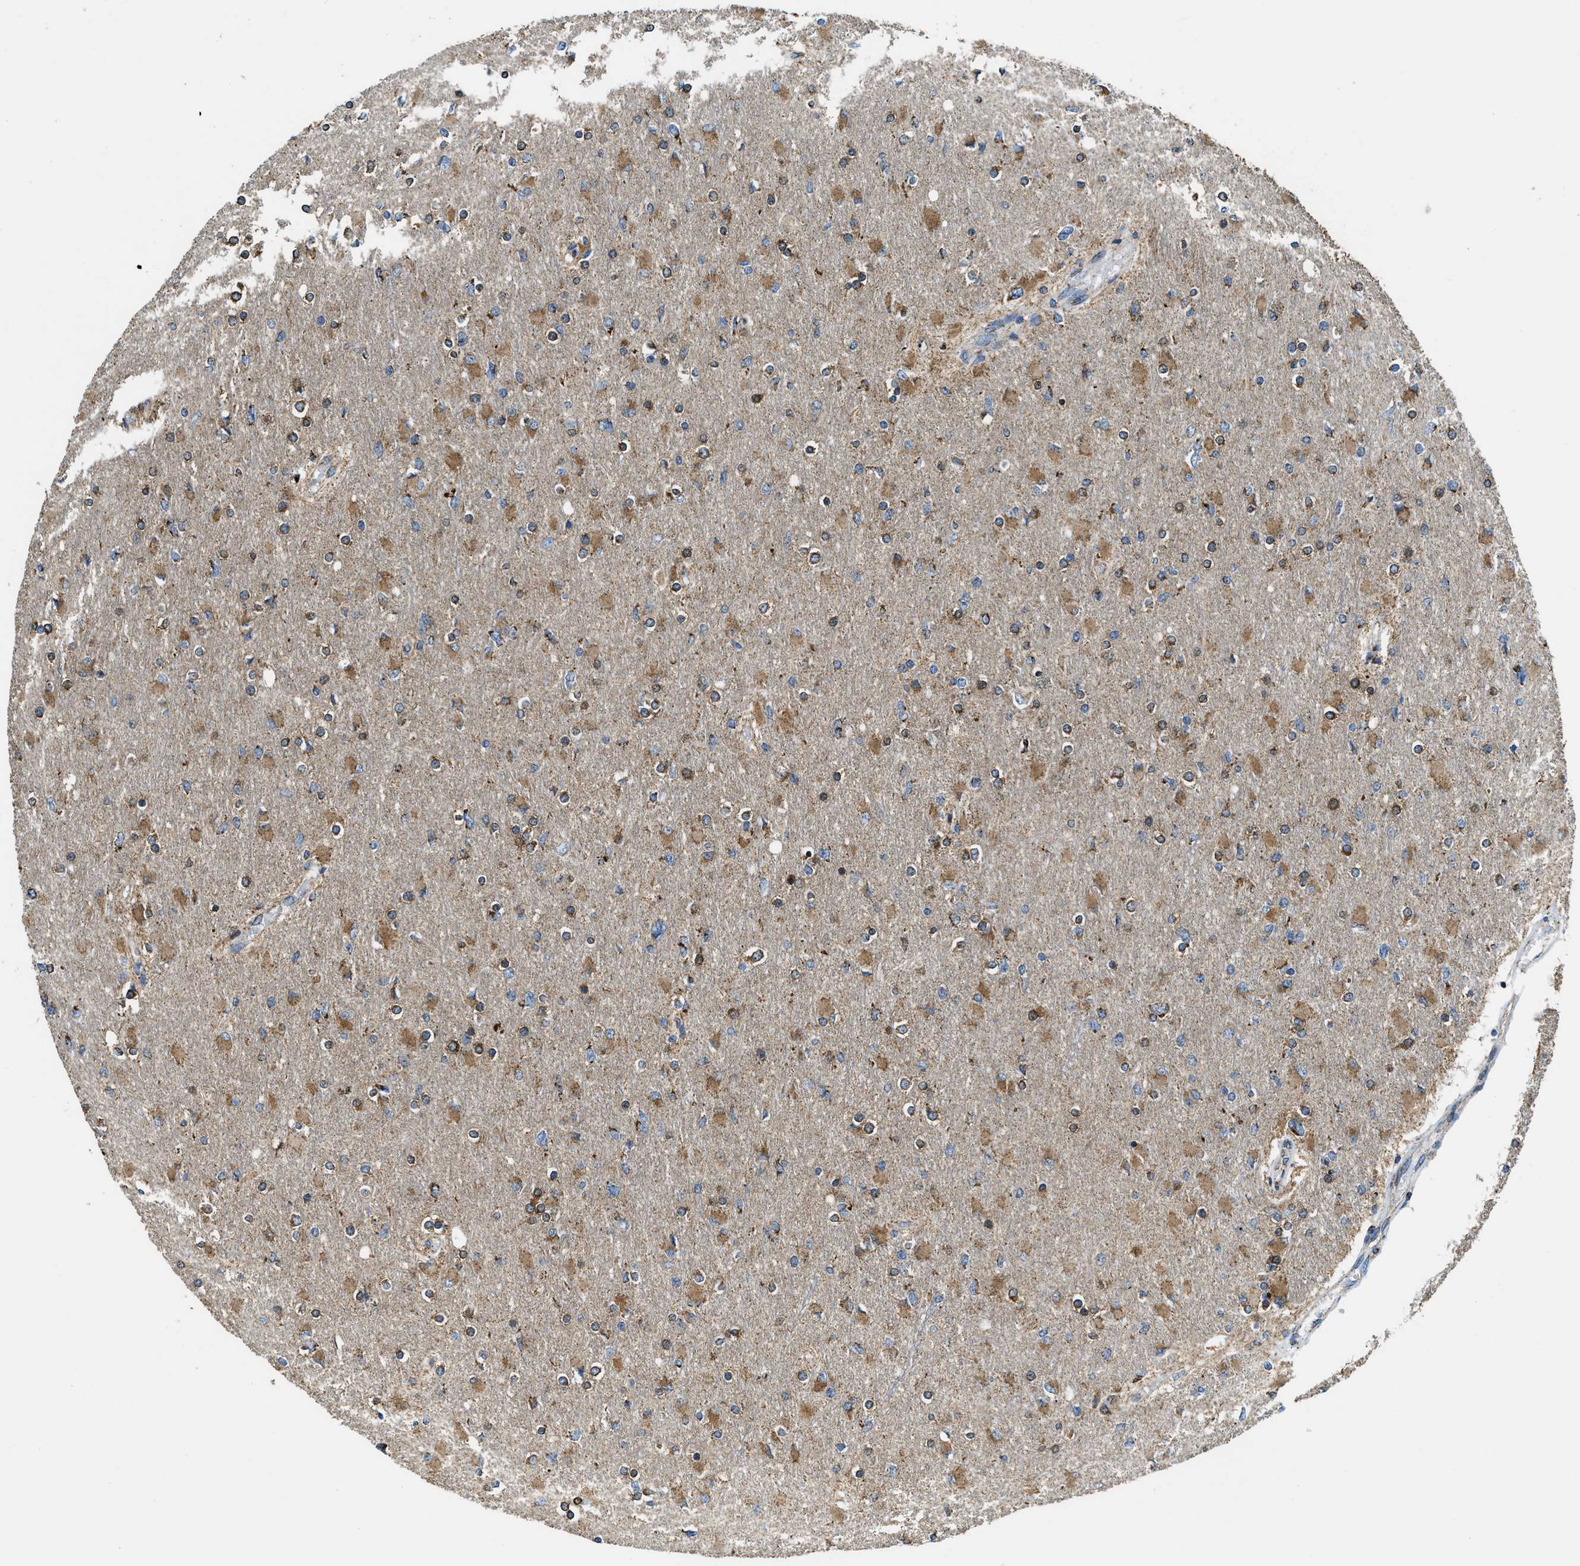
{"staining": {"intensity": "moderate", "quantity": ">75%", "location": "cytoplasmic/membranous"}, "tissue": "glioma", "cell_type": "Tumor cells", "image_type": "cancer", "snomed": [{"axis": "morphology", "description": "Glioma, malignant, High grade"}, {"axis": "topography", "description": "Cerebral cortex"}], "caption": "The image shows a brown stain indicating the presence of a protein in the cytoplasmic/membranous of tumor cells in glioma.", "gene": "STK33", "patient": {"sex": "female", "age": 36}}